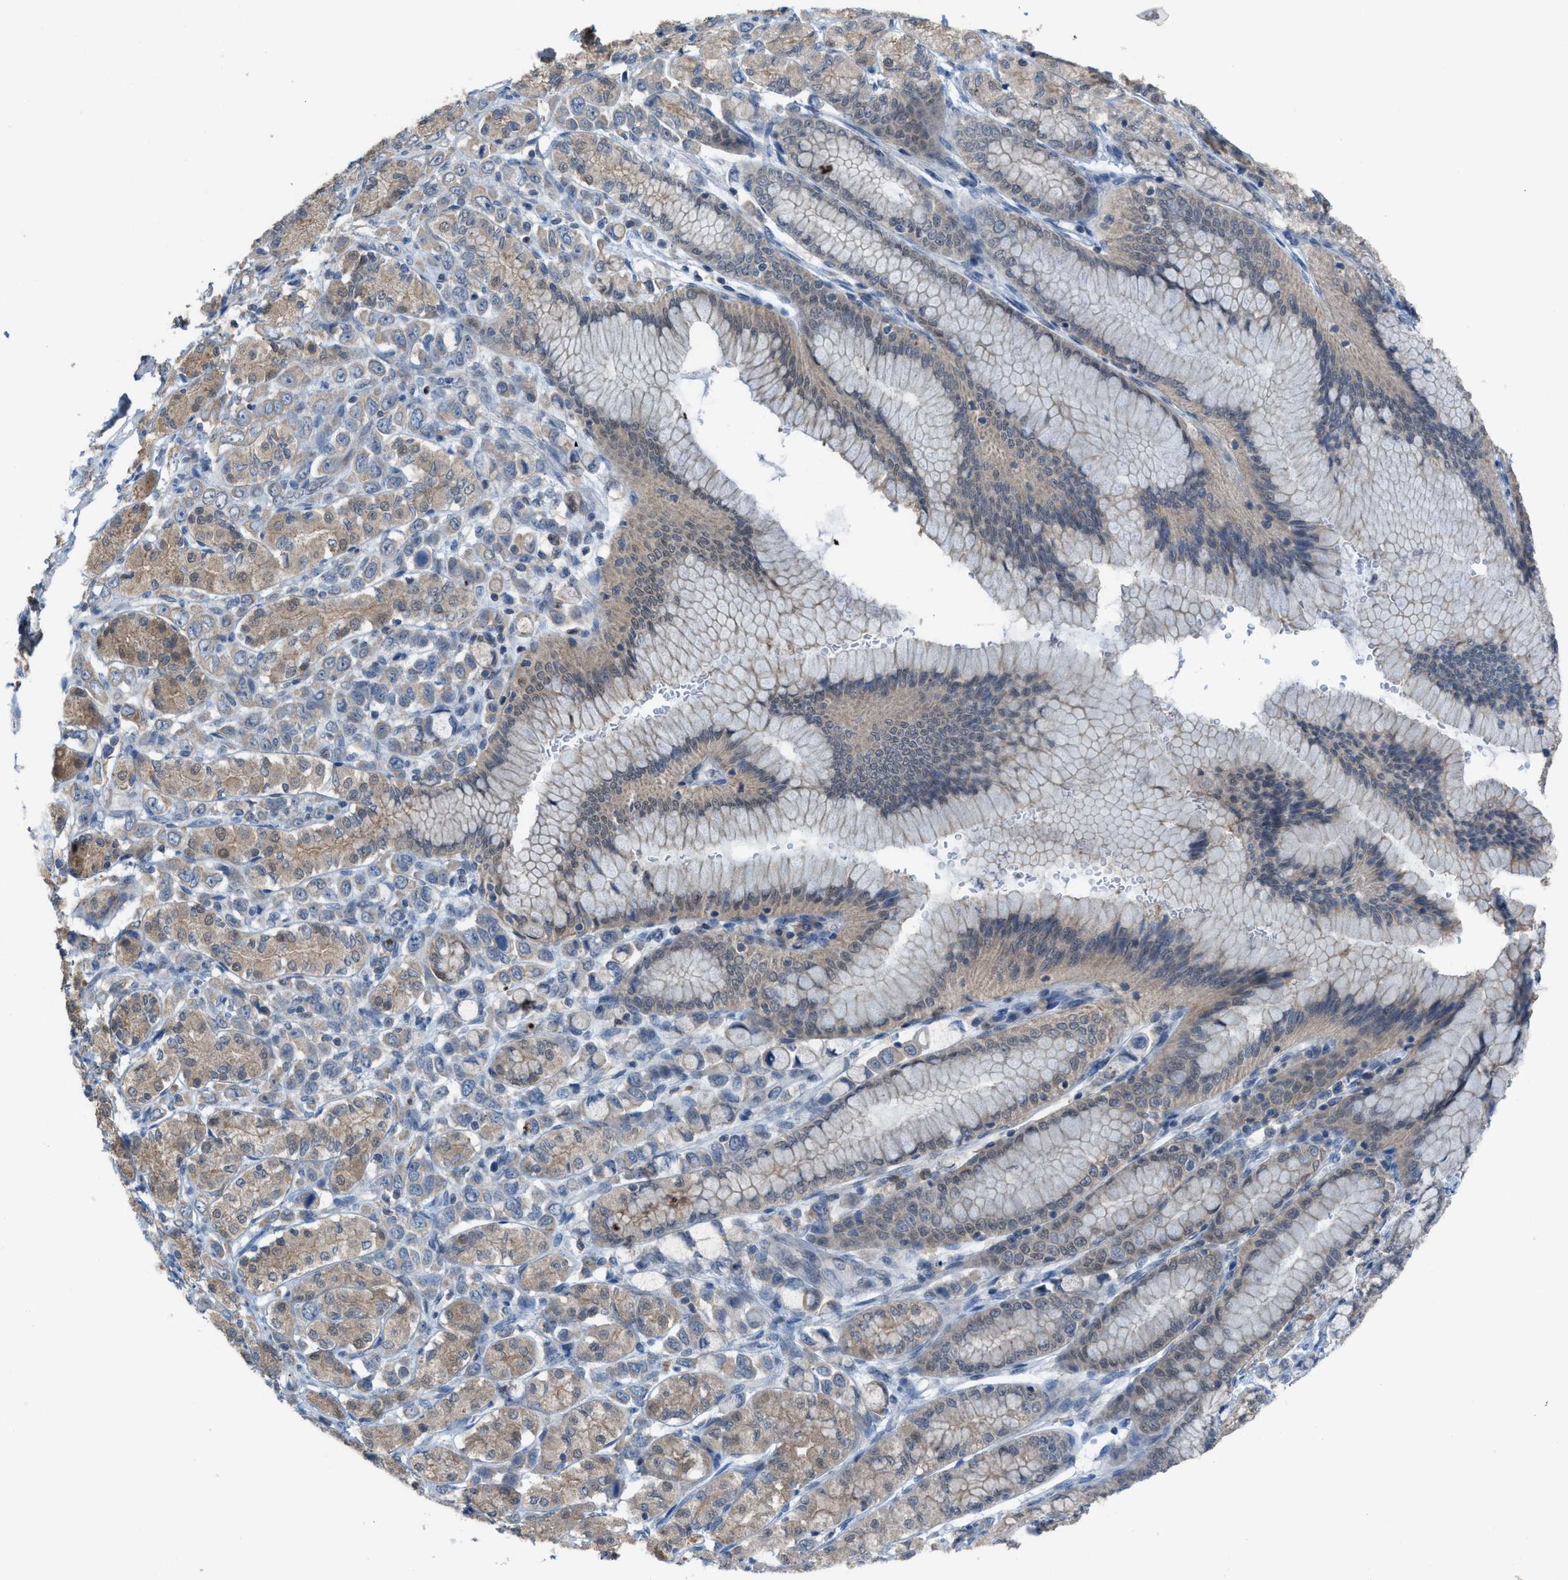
{"staining": {"intensity": "weak", "quantity": "25%-75%", "location": "cytoplasmic/membranous"}, "tissue": "stomach cancer", "cell_type": "Tumor cells", "image_type": "cancer", "snomed": [{"axis": "morphology", "description": "Adenocarcinoma, NOS"}, {"axis": "topography", "description": "Stomach"}], "caption": "Immunohistochemistry (DAB (3,3'-diaminobenzidine)) staining of human stomach adenocarcinoma displays weak cytoplasmic/membranous protein staining in approximately 25%-75% of tumor cells.", "gene": "PLAA", "patient": {"sex": "female", "age": 65}}